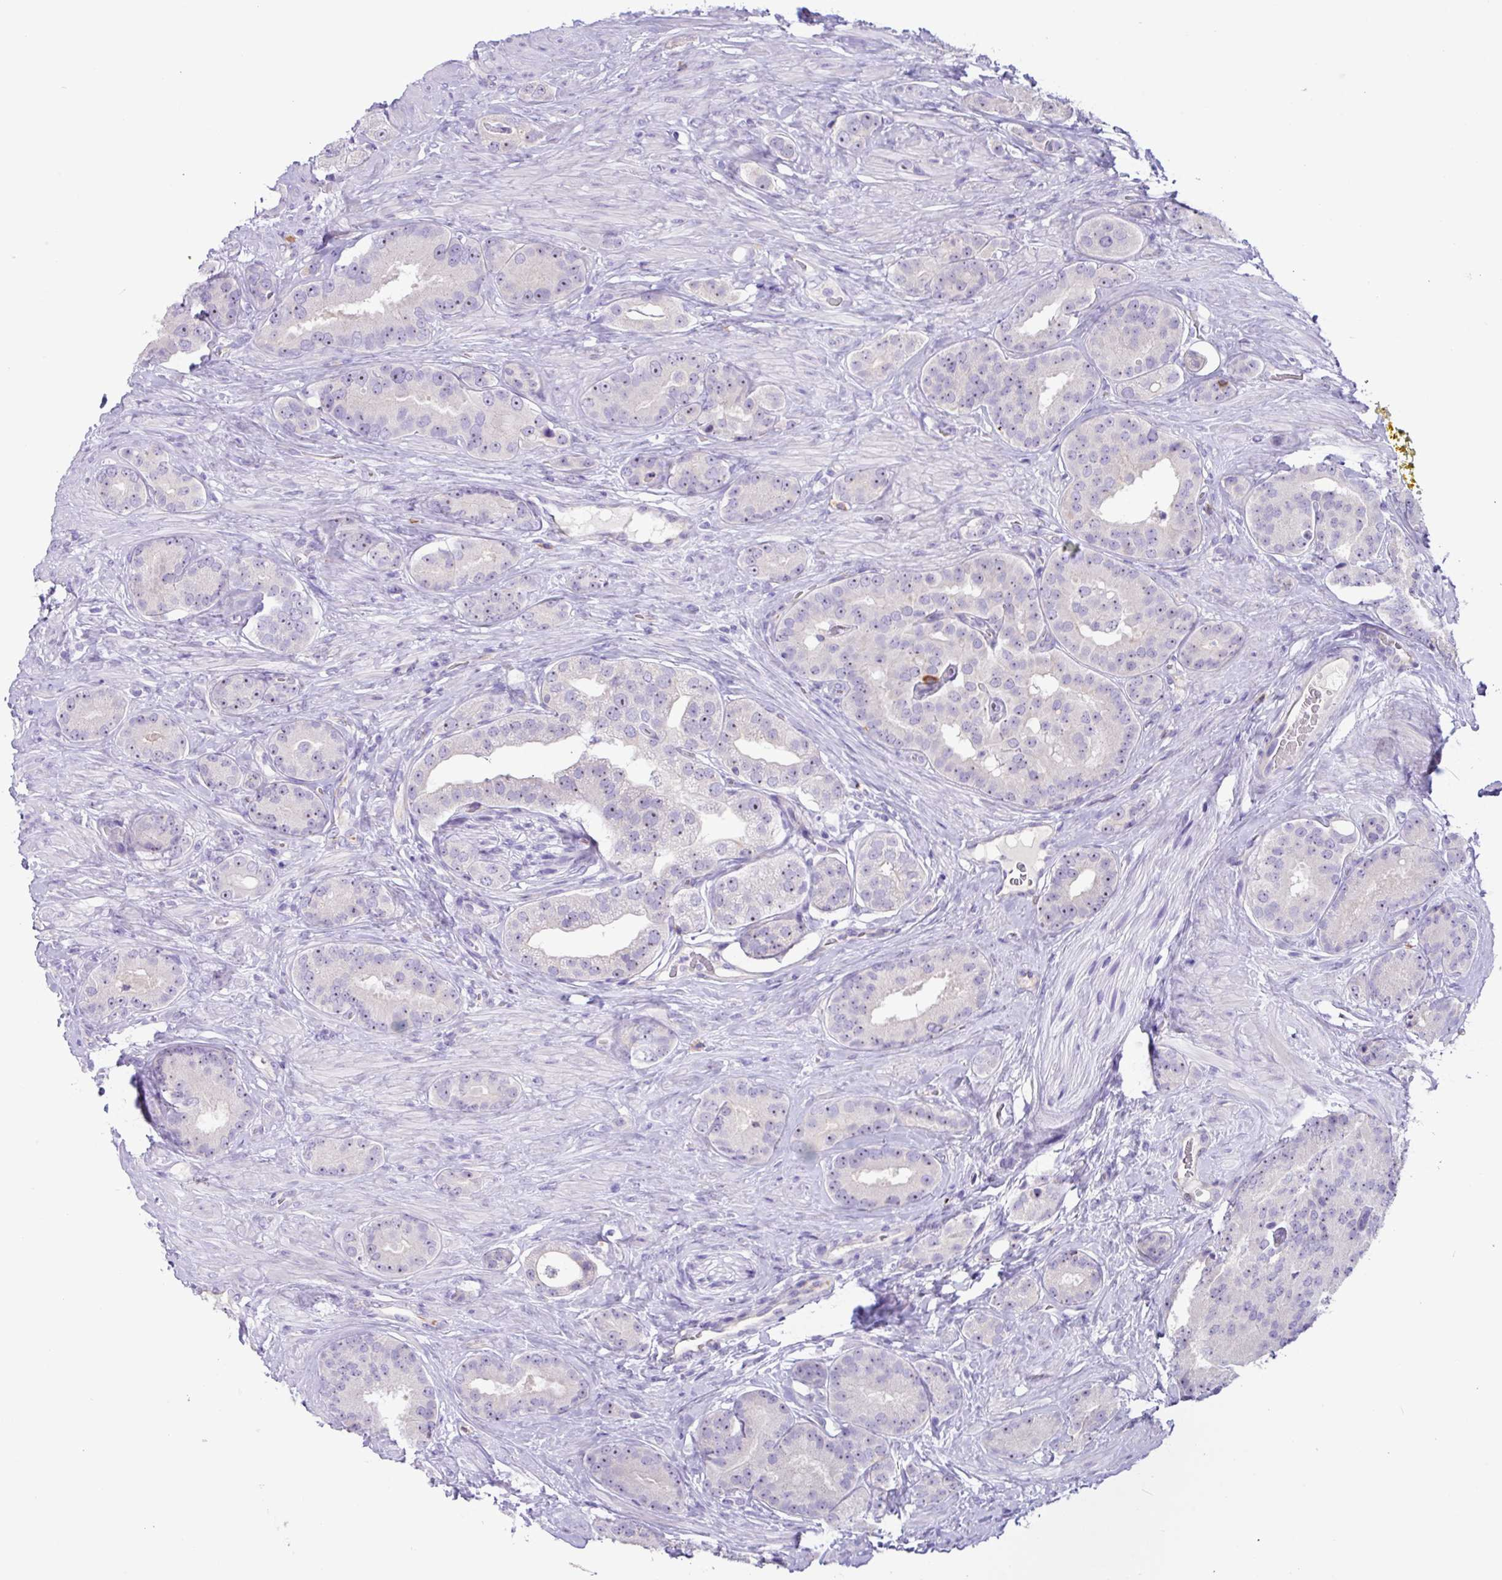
{"staining": {"intensity": "negative", "quantity": "none", "location": "none"}, "tissue": "prostate cancer", "cell_type": "Tumor cells", "image_type": "cancer", "snomed": [{"axis": "morphology", "description": "Adenocarcinoma, High grade"}, {"axis": "topography", "description": "Prostate"}], "caption": "Immunohistochemical staining of human prostate high-grade adenocarcinoma reveals no significant expression in tumor cells.", "gene": "MRM2", "patient": {"sex": "male", "age": 63}}